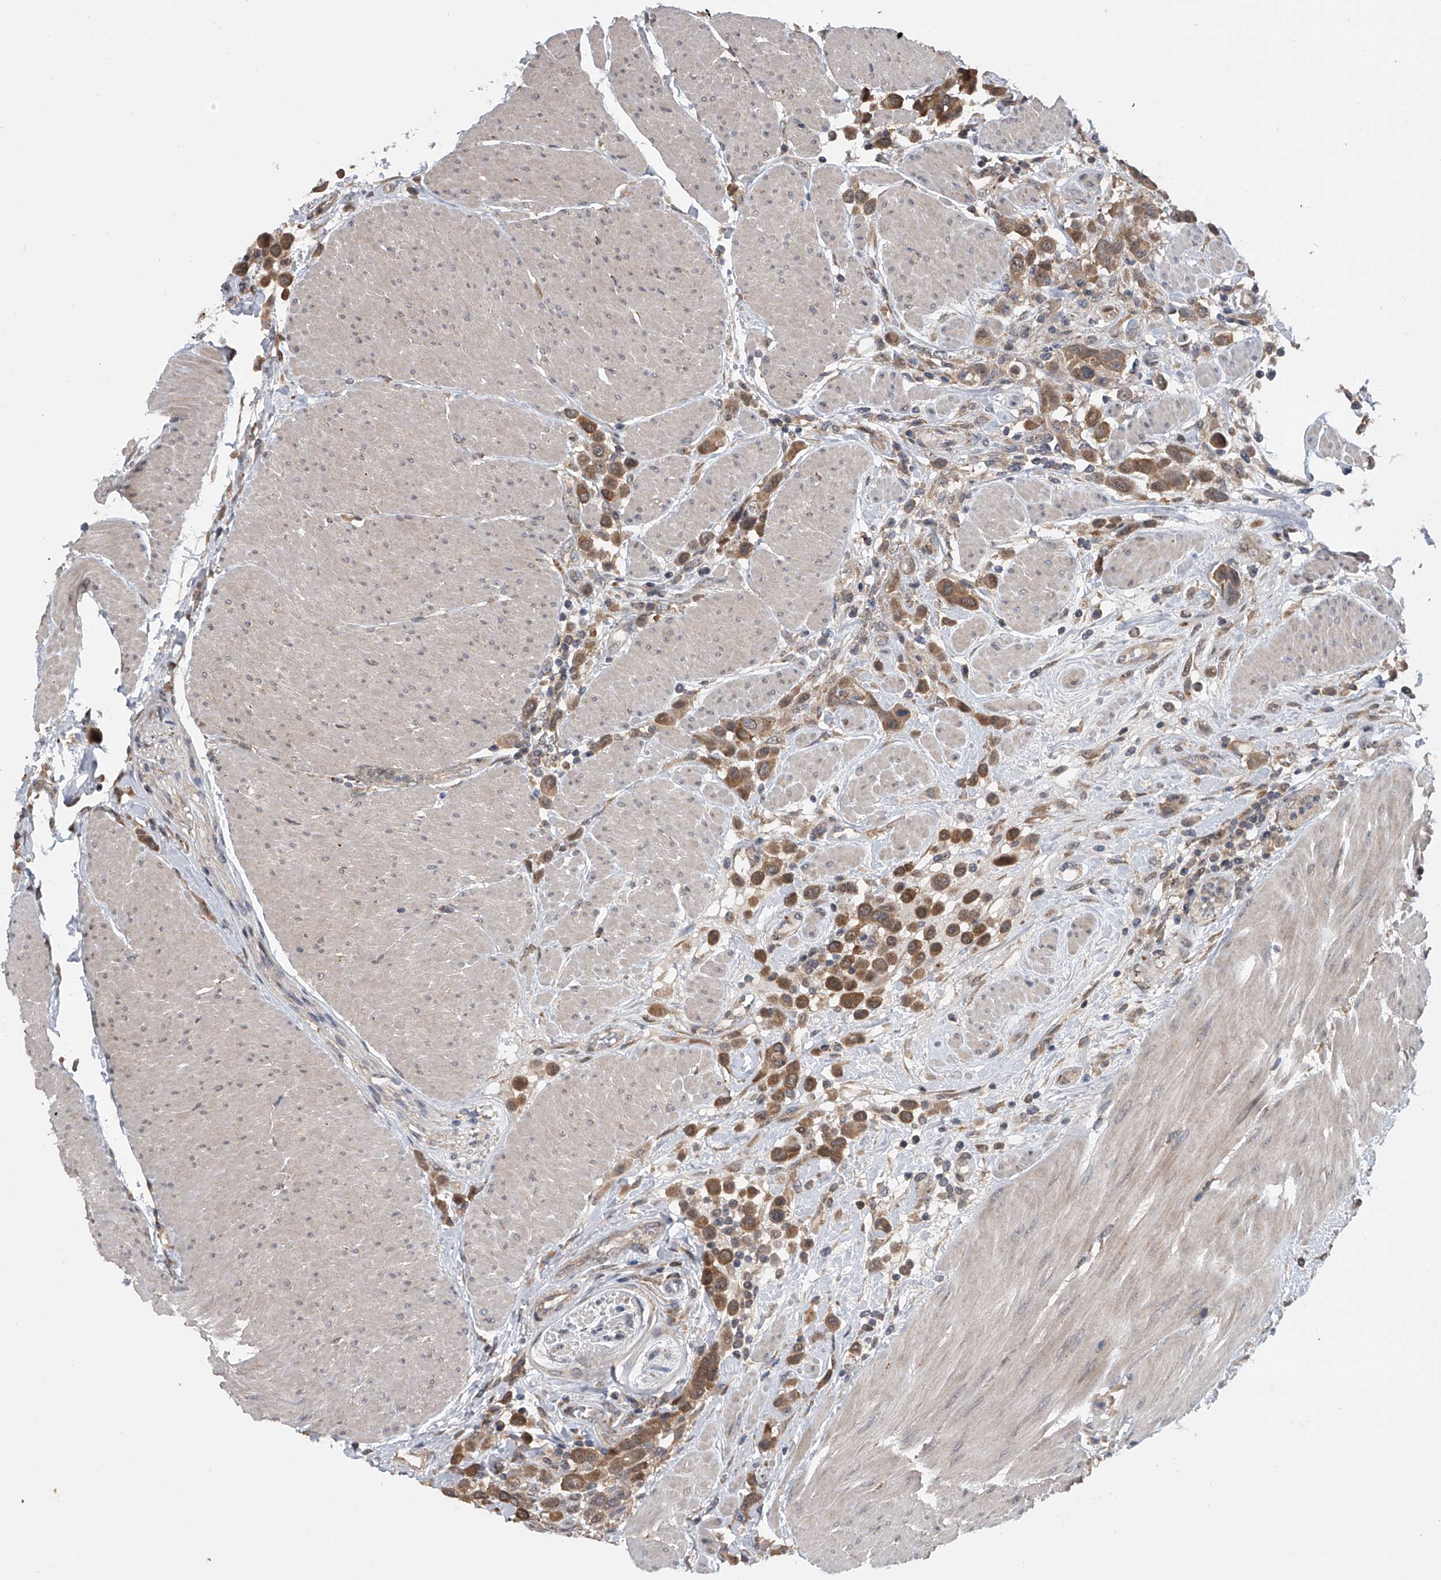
{"staining": {"intensity": "moderate", "quantity": ">75%", "location": "cytoplasmic/membranous"}, "tissue": "urothelial cancer", "cell_type": "Tumor cells", "image_type": "cancer", "snomed": [{"axis": "morphology", "description": "Urothelial carcinoma, High grade"}, {"axis": "topography", "description": "Urinary bladder"}], "caption": "A photomicrograph of urothelial cancer stained for a protein displays moderate cytoplasmic/membranous brown staining in tumor cells. Nuclei are stained in blue.", "gene": "GEMIN8", "patient": {"sex": "male", "age": 50}}